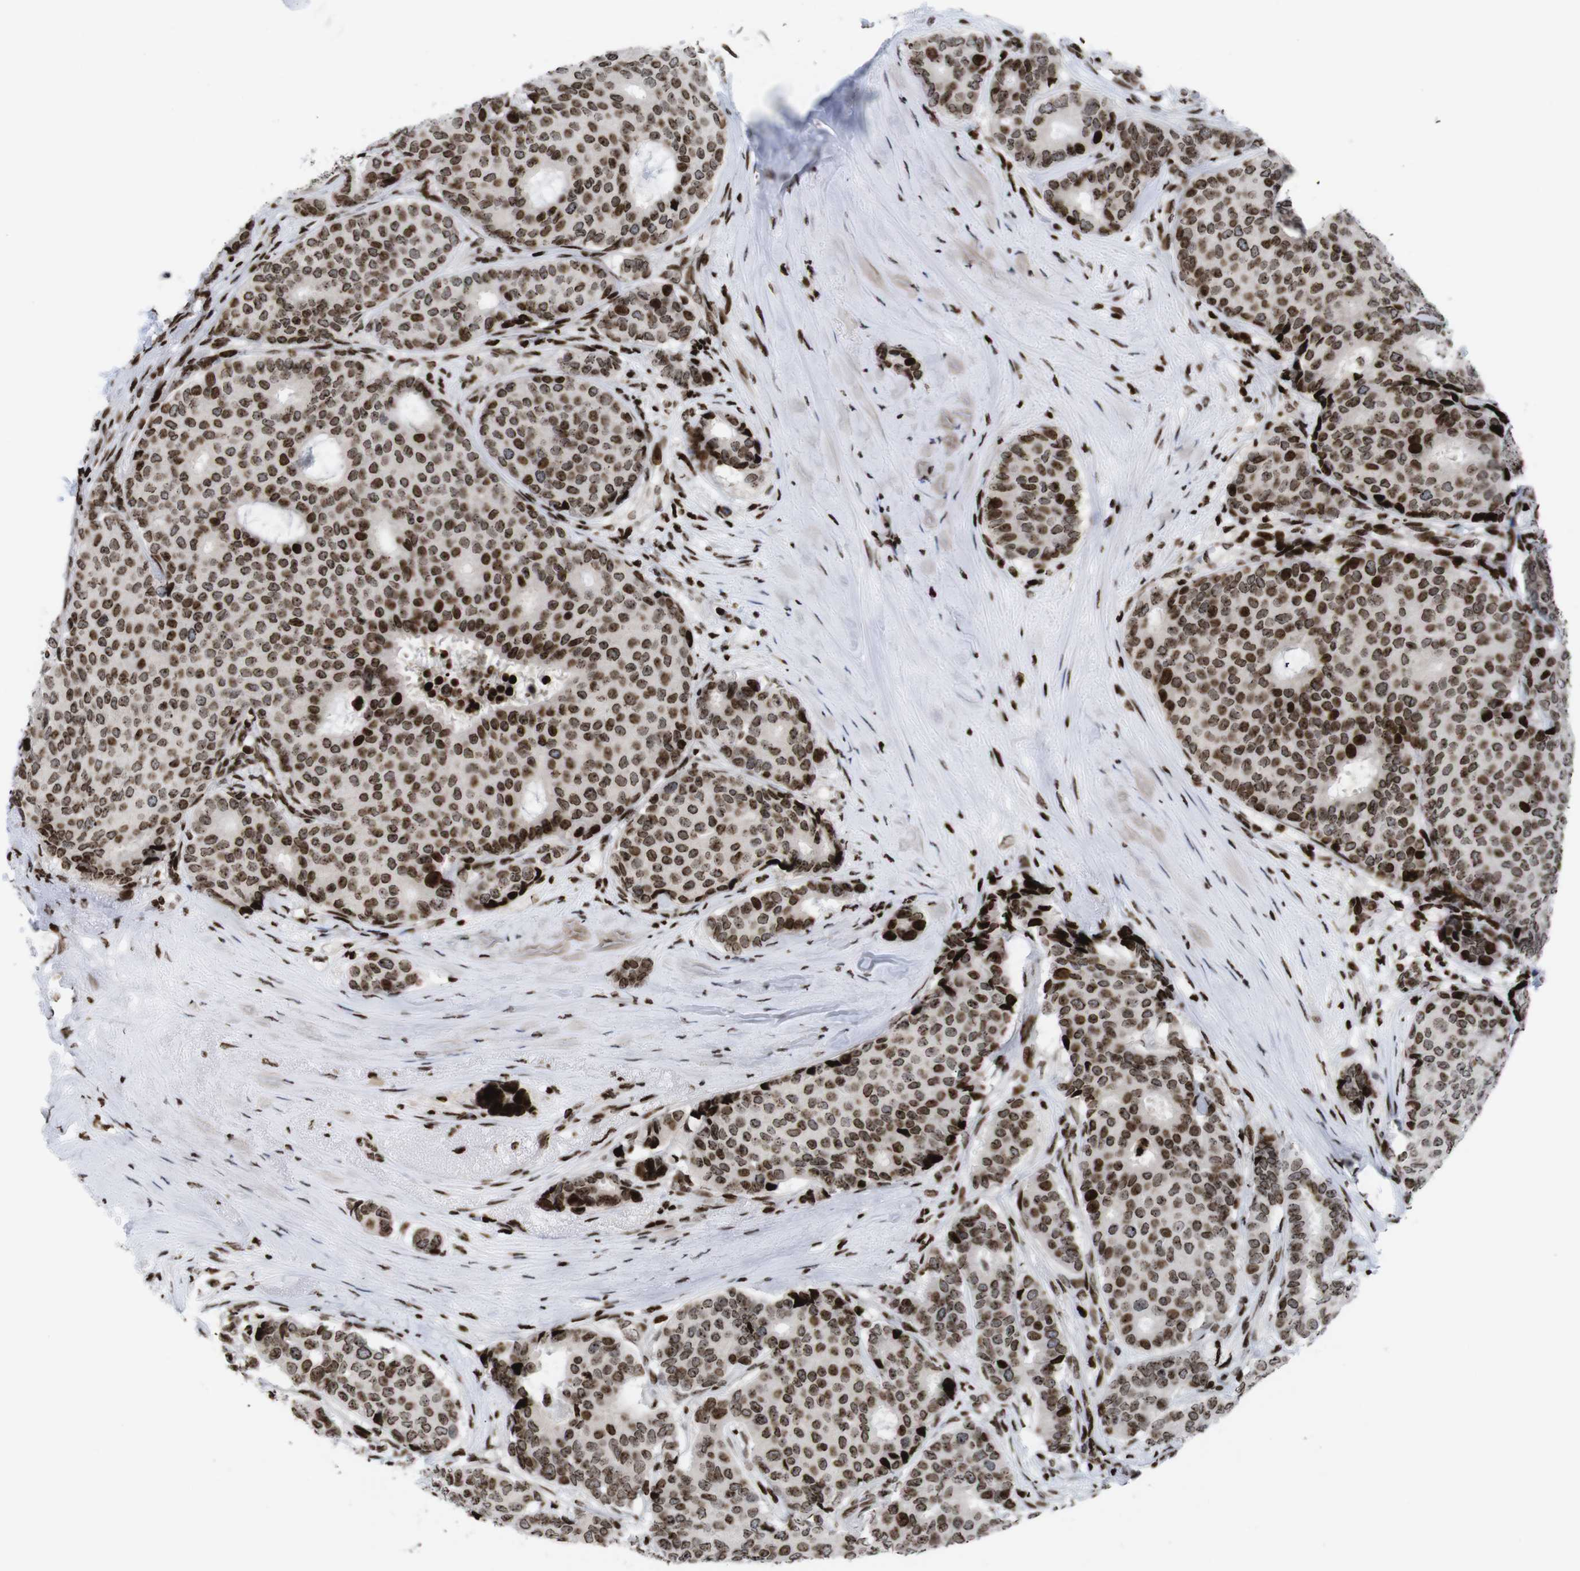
{"staining": {"intensity": "strong", "quantity": ">75%", "location": "nuclear"}, "tissue": "breast cancer", "cell_type": "Tumor cells", "image_type": "cancer", "snomed": [{"axis": "morphology", "description": "Duct carcinoma"}, {"axis": "topography", "description": "Breast"}], "caption": "This is a photomicrograph of IHC staining of breast intraductal carcinoma, which shows strong positivity in the nuclear of tumor cells.", "gene": "H1-4", "patient": {"sex": "female", "age": 75}}